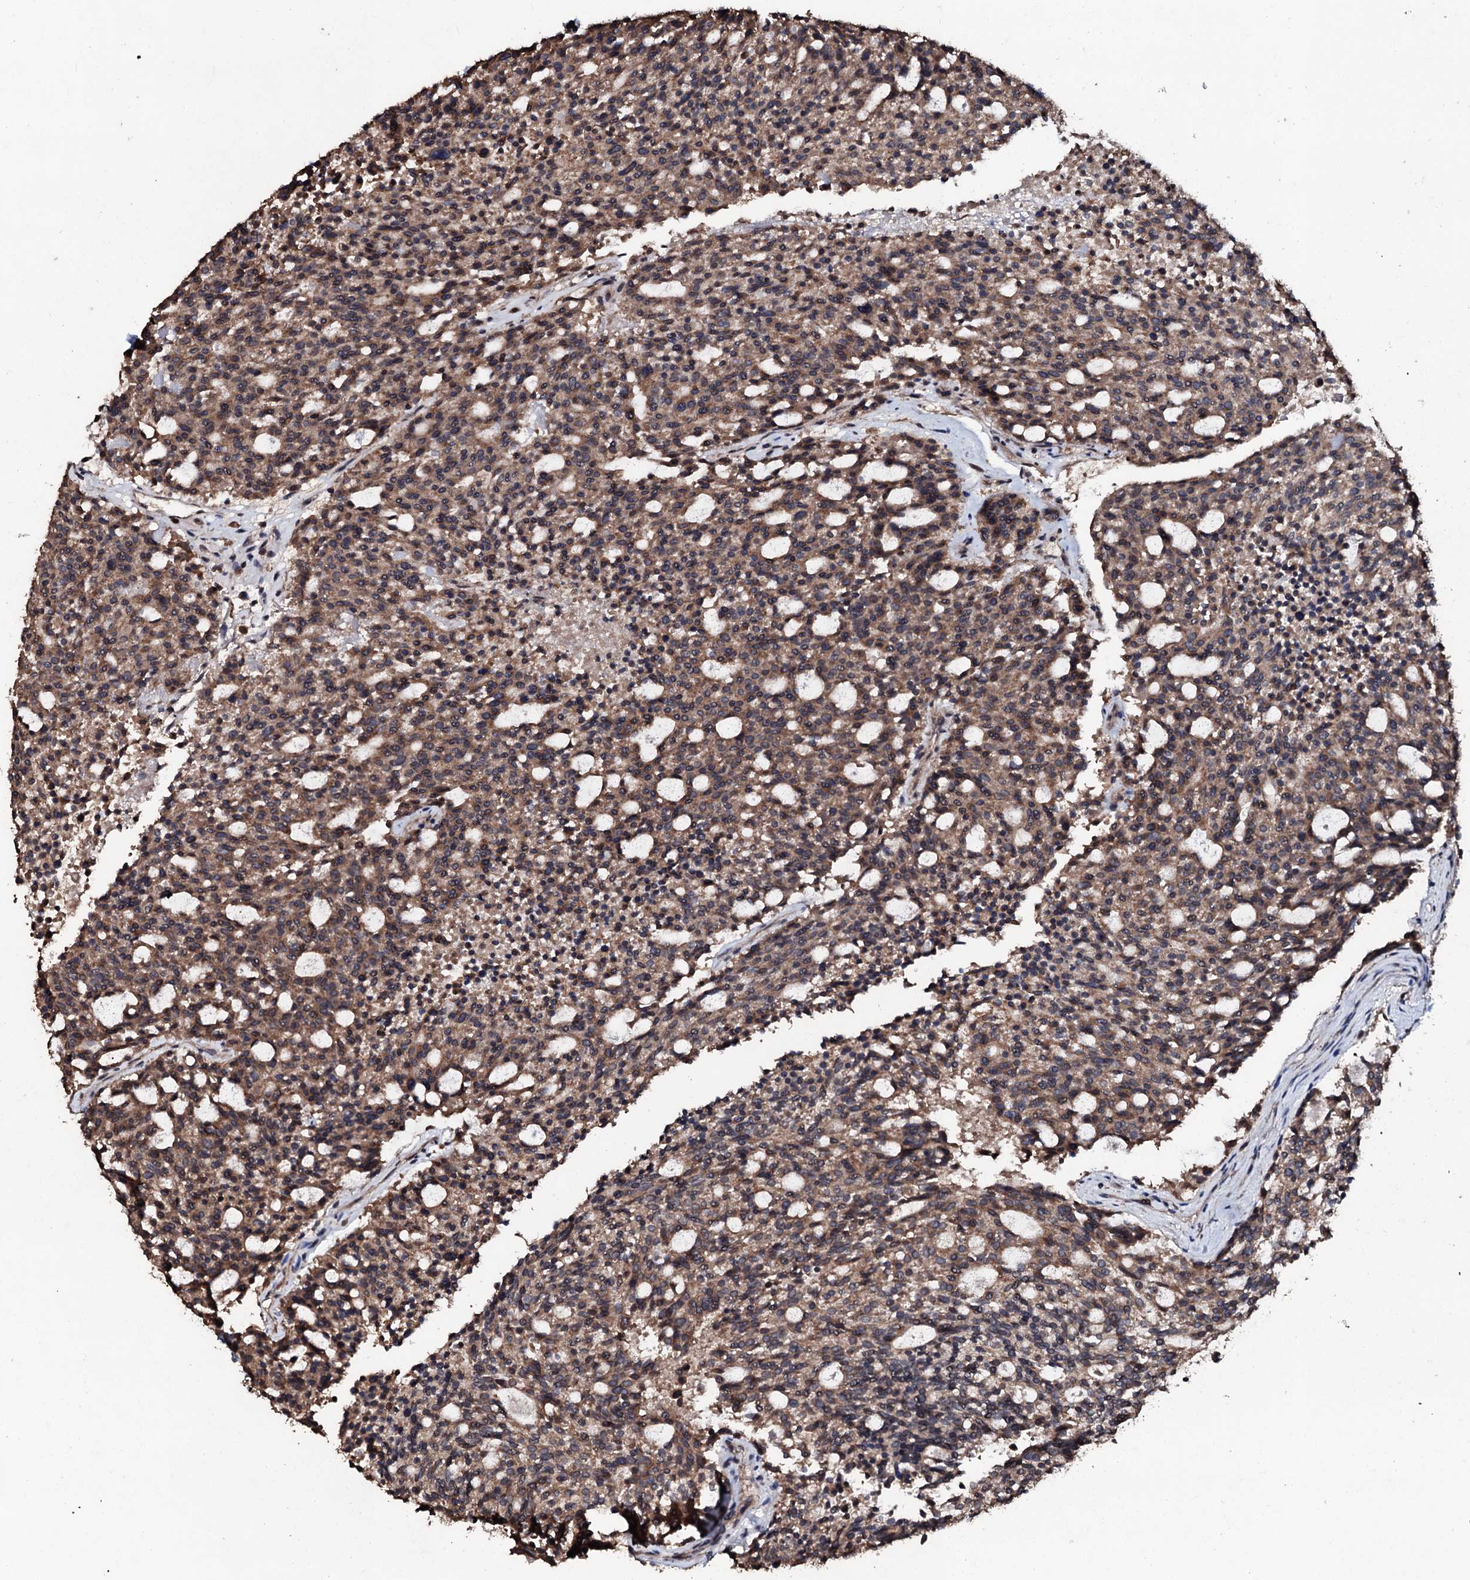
{"staining": {"intensity": "moderate", "quantity": ">75%", "location": "cytoplasmic/membranous"}, "tissue": "carcinoid", "cell_type": "Tumor cells", "image_type": "cancer", "snomed": [{"axis": "morphology", "description": "Carcinoid, malignant, NOS"}, {"axis": "topography", "description": "Pancreas"}], "caption": "A medium amount of moderate cytoplasmic/membranous positivity is present in about >75% of tumor cells in carcinoid (malignant) tissue. The staining was performed using DAB (3,3'-diaminobenzidine), with brown indicating positive protein expression. Nuclei are stained blue with hematoxylin.", "gene": "SDHAF2", "patient": {"sex": "female", "age": 54}}